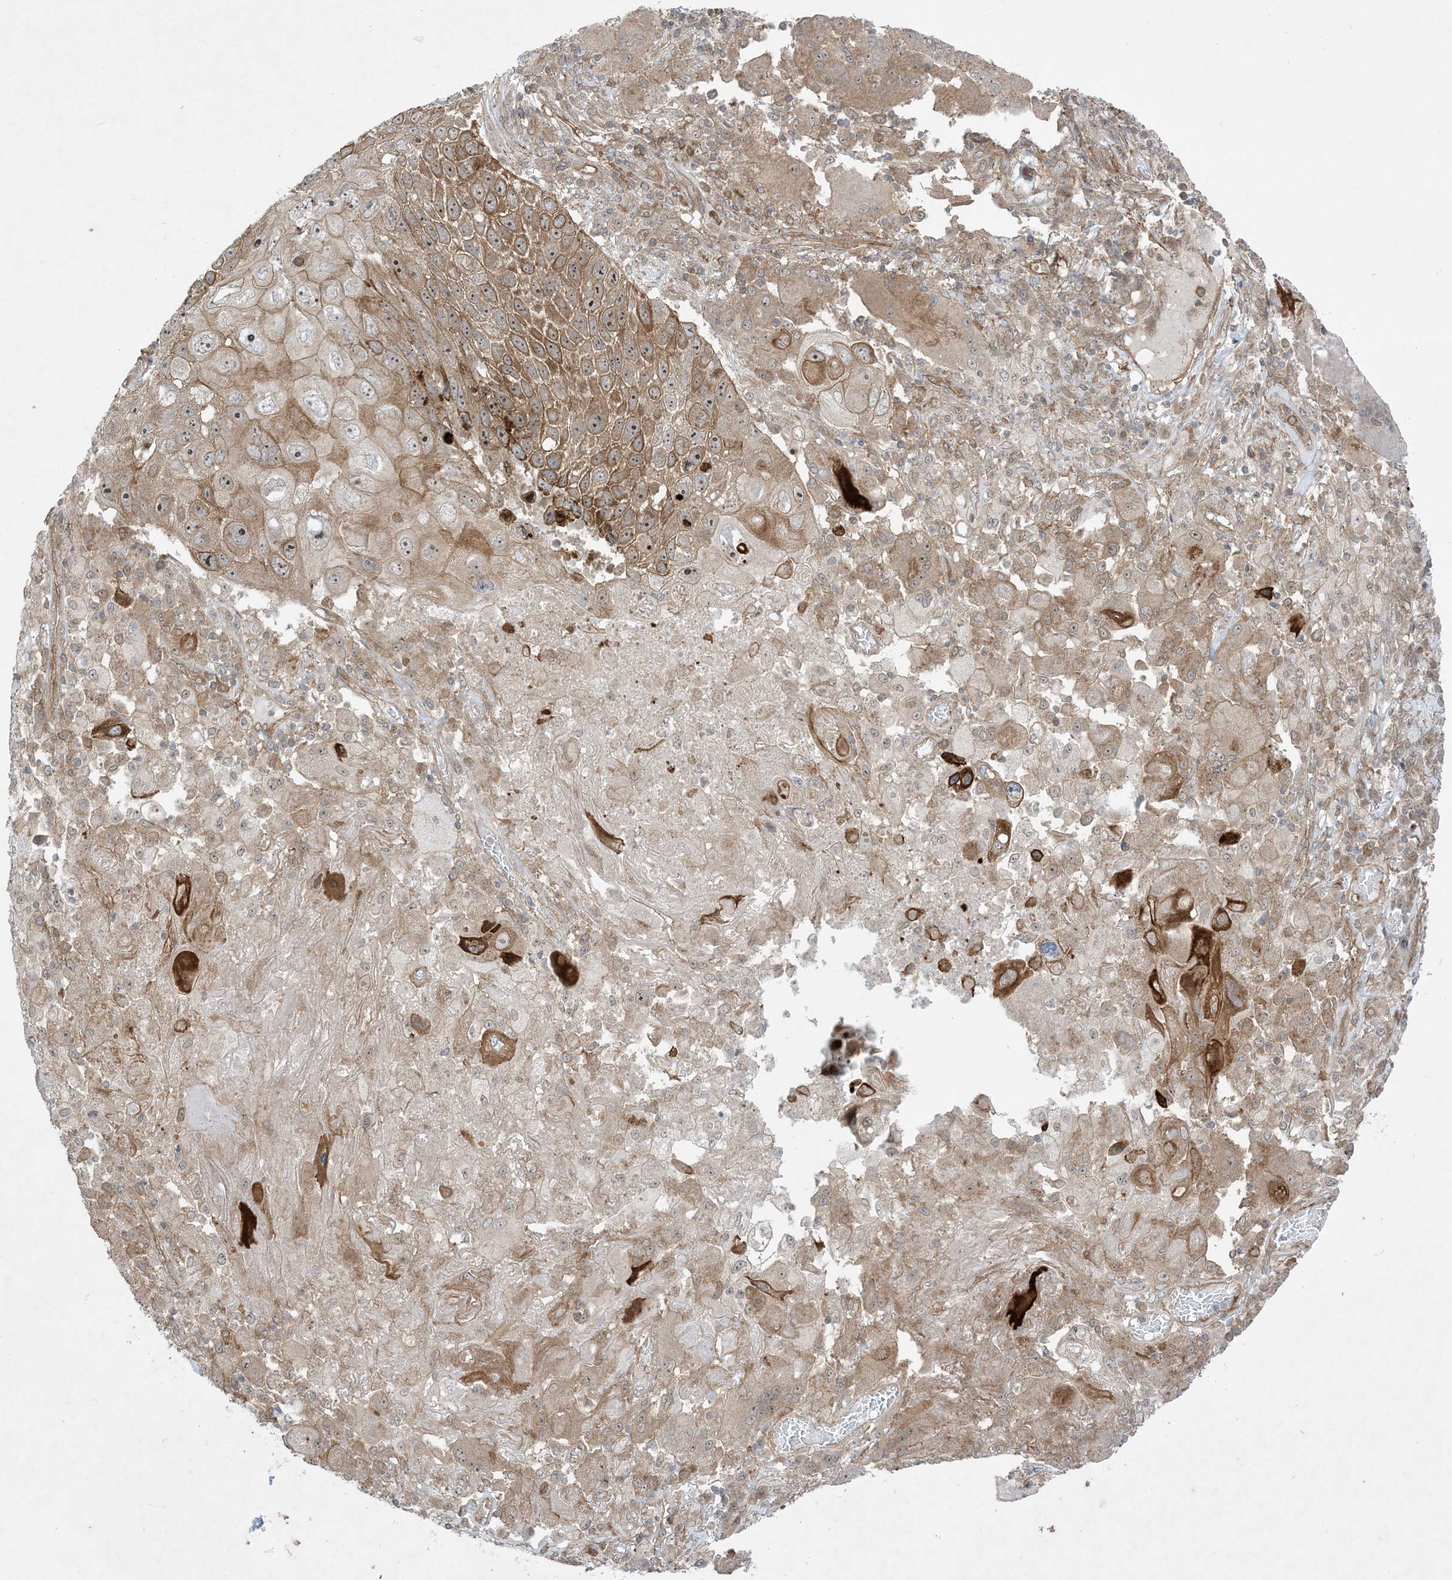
{"staining": {"intensity": "moderate", "quantity": ">75%", "location": "cytoplasmic/membranous,nuclear"}, "tissue": "lung cancer", "cell_type": "Tumor cells", "image_type": "cancer", "snomed": [{"axis": "morphology", "description": "Squamous cell carcinoma, NOS"}, {"axis": "topography", "description": "Lung"}], "caption": "Immunohistochemistry micrograph of neoplastic tissue: lung squamous cell carcinoma stained using immunohistochemistry reveals medium levels of moderate protein expression localized specifically in the cytoplasmic/membranous and nuclear of tumor cells, appearing as a cytoplasmic/membranous and nuclear brown color.", "gene": "SOGA3", "patient": {"sex": "male", "age": 61}}